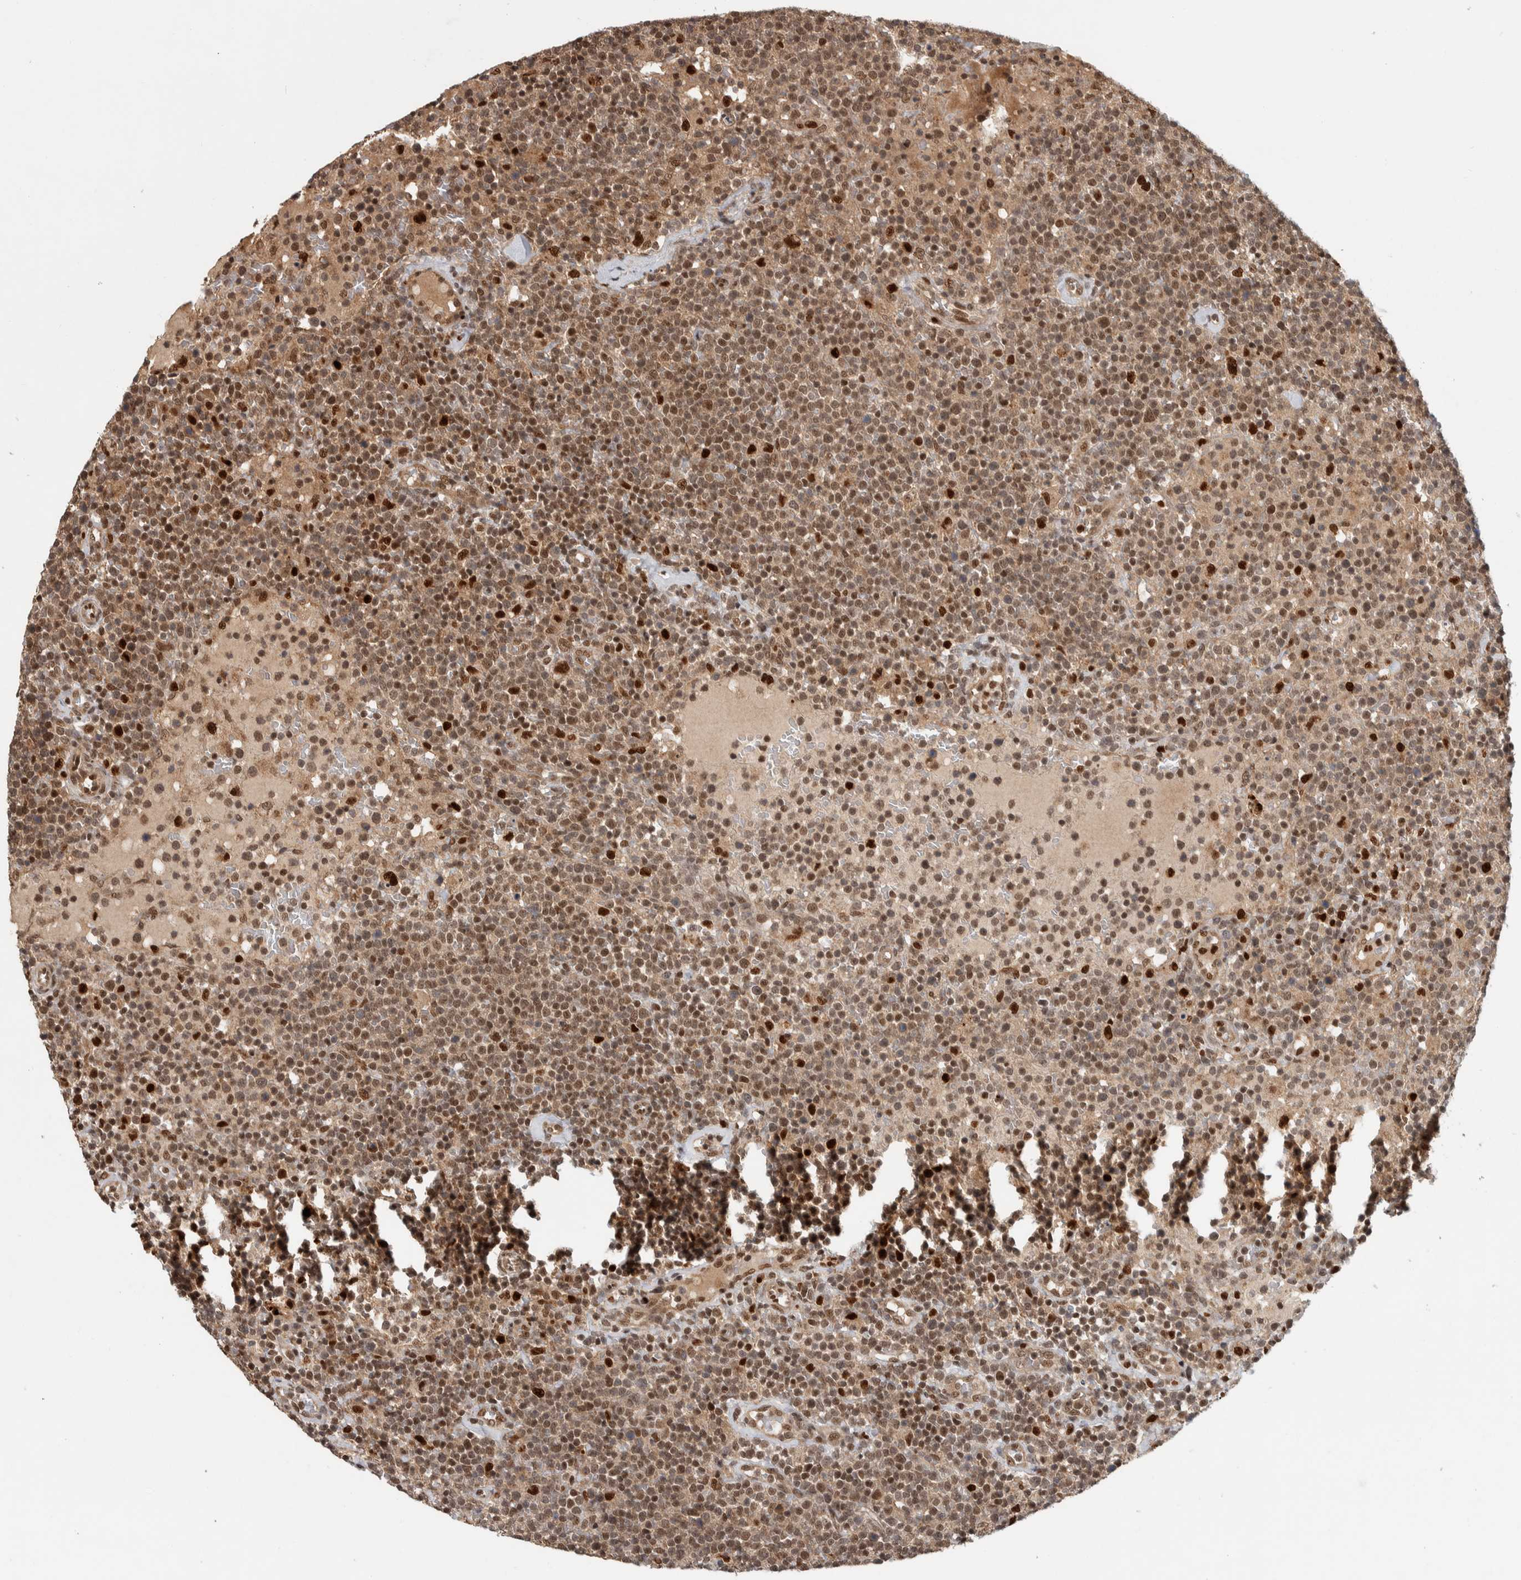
{"staining": {"intensity": "moderate", "quantity": ">75%", "location": "nuclear"}, "tissue": "lymphoma", "cell_type": "Tumor cells", "image_type": "cancer", "snomed": [{"axis": "morphology", "description": "Malignant lymphoma, non-Hodgkin's type, High grade"}, {"axis": "topography", "description": "Lymph node"}], "caption": "The micrograph shows immunohistochemical staining of lymphoma. There is moderate nuclear positivity is present in approximately >75% of tumor cells.", "gene": "RPS6KA4", "patient": {"sex": "male", "age": 61}}